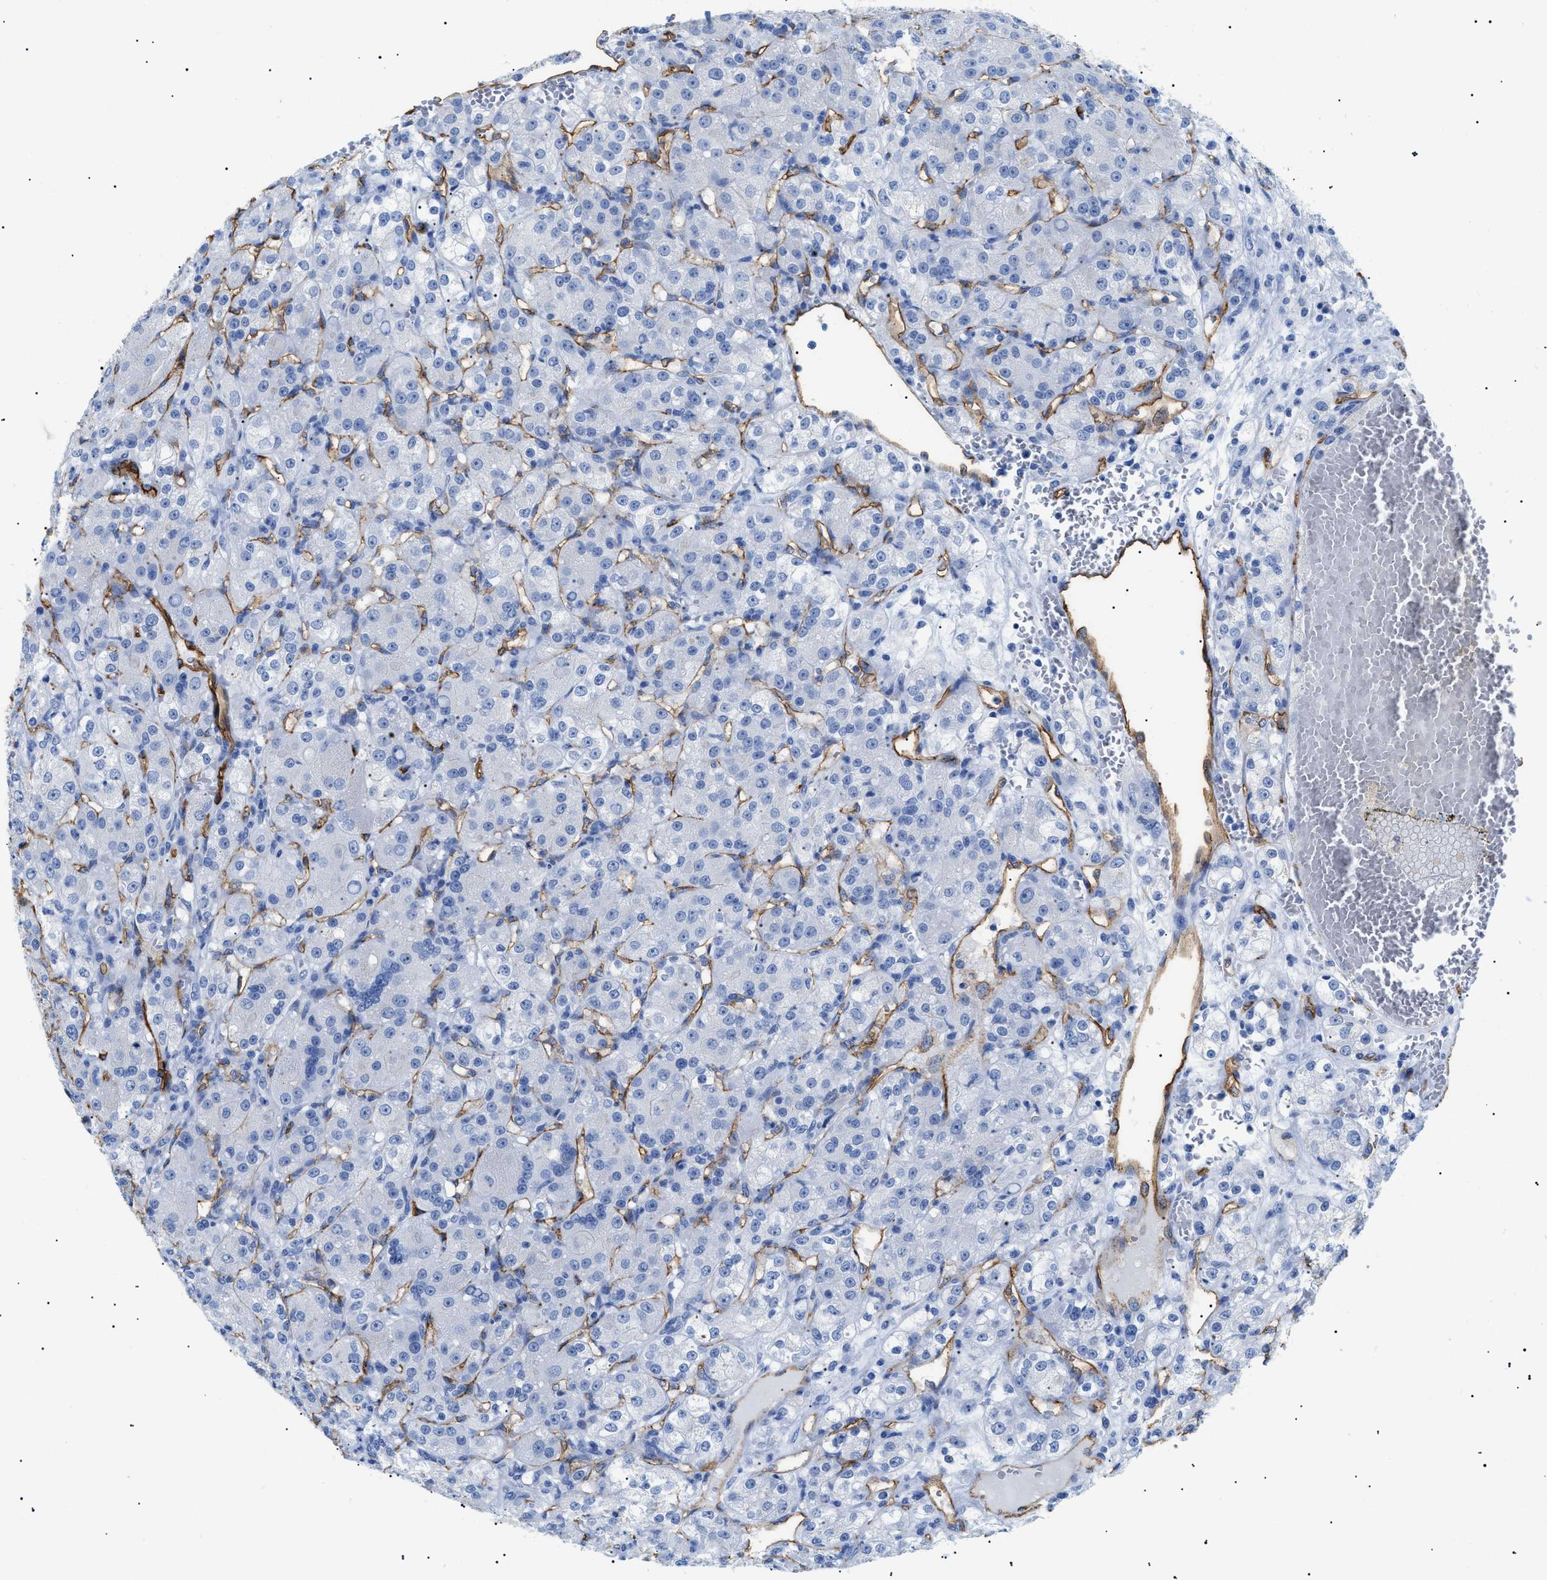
{"staining": {"intensity": "negative", "quantity": "none", "location": "none"}, "tissue": "renal cancer", "cell_type": "Tumor cells", "image_type": "cancer", "snomed": [{"axis": "morphology", "description": "Normal tissue, NOS"}, {"axis": "morphology", "description": "Adenocarcinoma, NOS"}, {"axis": "topography", "description": "Kidney"}], "caption": "Tumor cells show no significant expression in adenocarcinoma (renal).", "gene": "PODXL", "patient": {"sex": "male", "age": 61}}